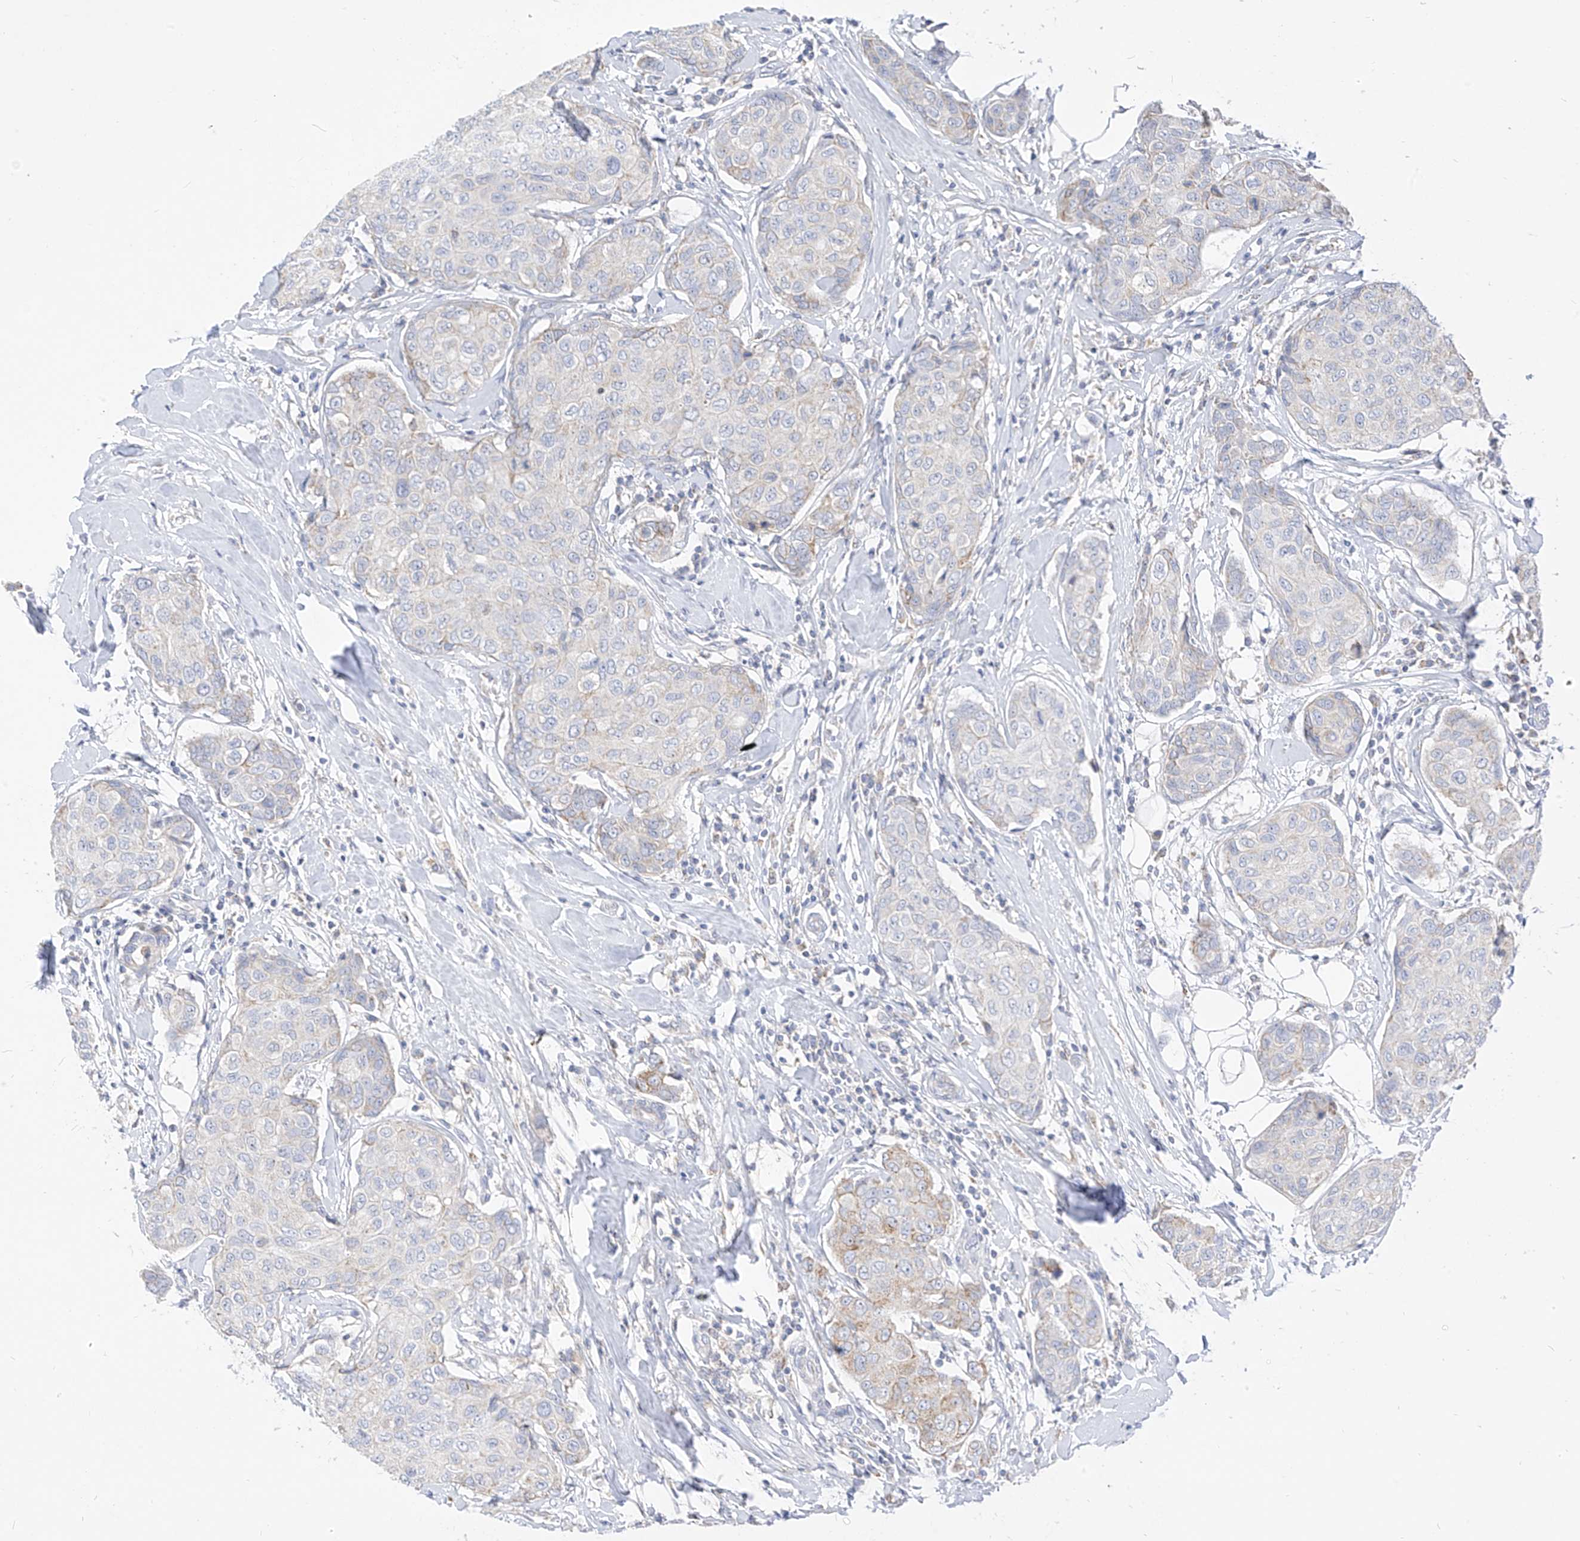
{"staining": {"intensity": "weak", "quantity": "25%-75%", "location": "cytoplasmic/membranous"}, "tissue": "breast cancer", "cell_type": "Tumor cells", "image_type": "cancer", "snomed": [{"axis": "morphology", "description": "Duct carcinoma"}, {"axis": "topography", "description": "Breast"}], "caption": "A brown stain shows weak cytoplasmic/membranous positivity of a protein in breast invasive ductal carcinoma tumor cells.", "gene": "RASA2", "patient": {"sex": "female", "age": 80}}